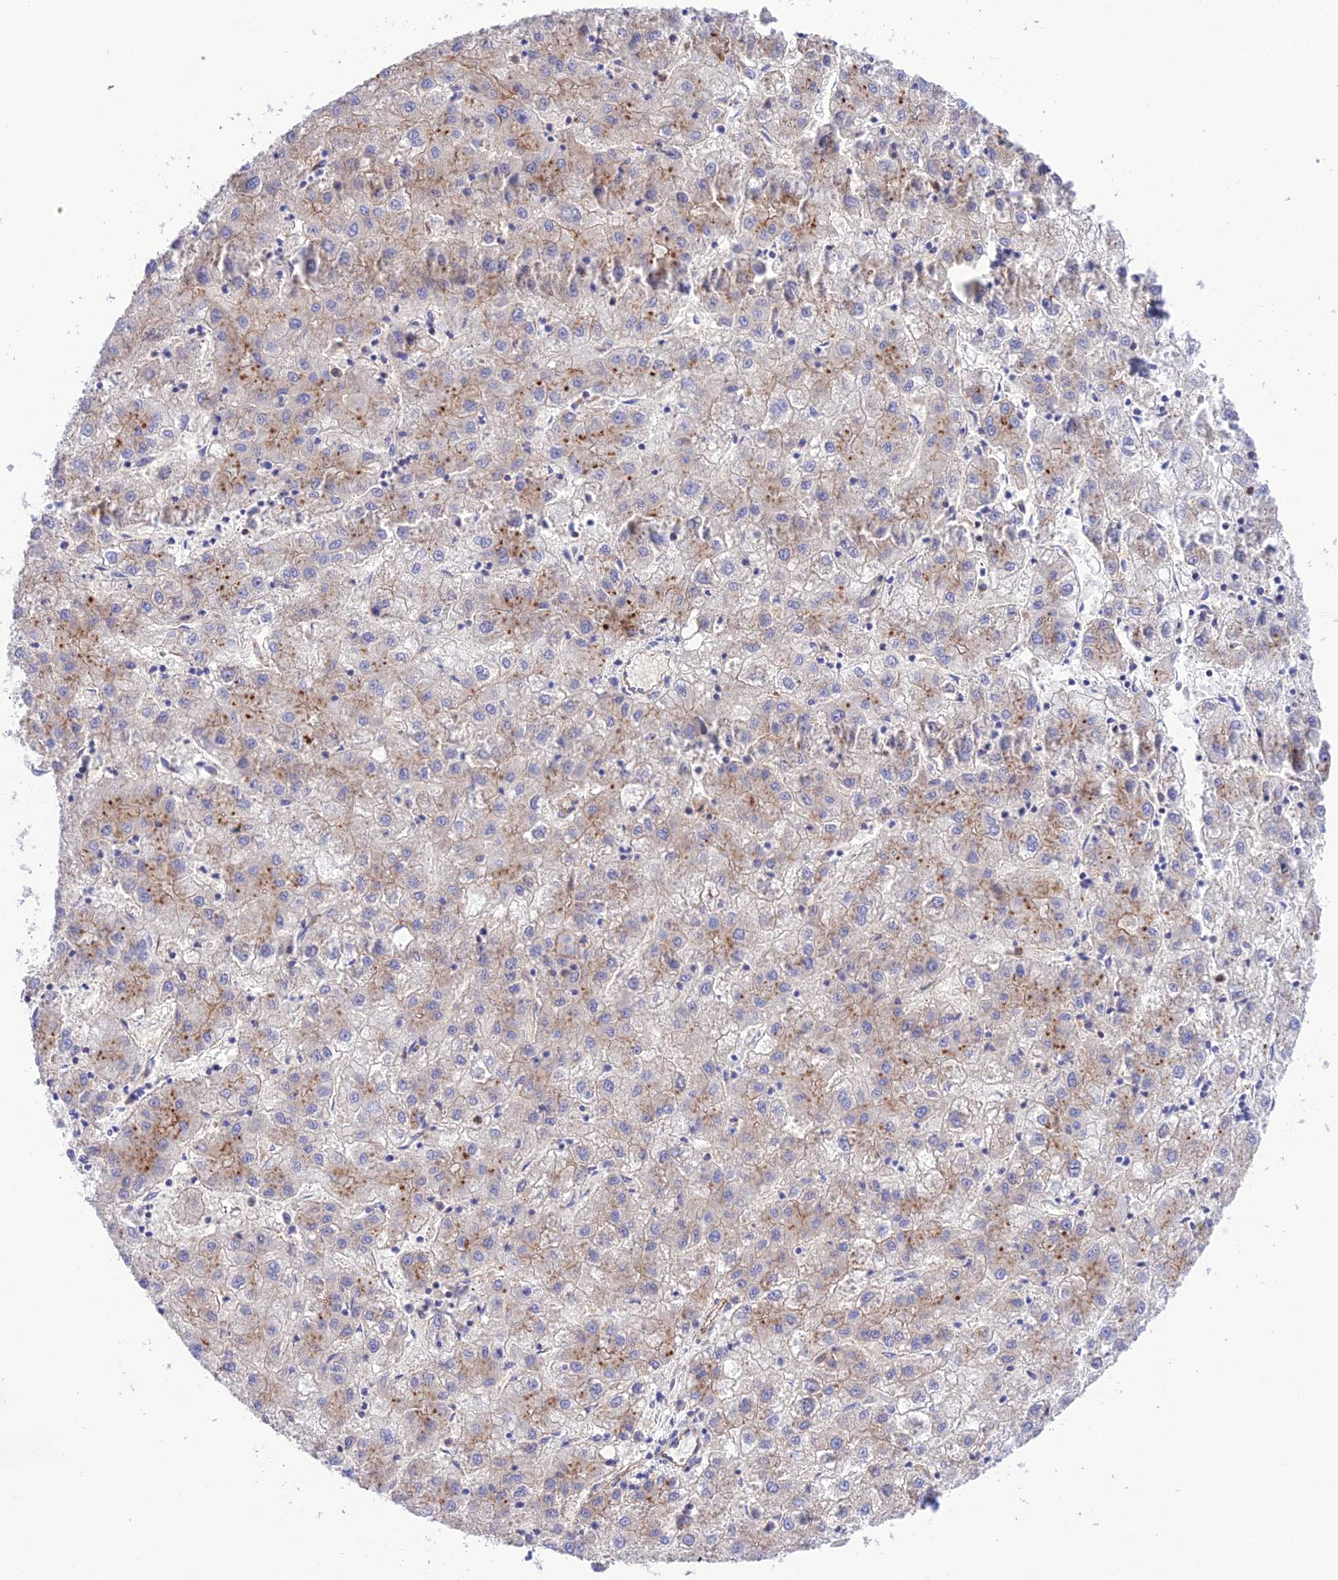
{"staining": {"intensity": "moderate", "quantity": "<25%", "location": "cytoplasmic/membranous"}, "tissue": "liver cancer", "cell_type": "Tumor cells", "image_type": "cancer", "snomed": [{"axis": "morphology", "description": "Carcinoma, Hepatocellular, NOS"}, {"axis": "topography", "description": "Liver"}], "caption": "Protein staining by immunohistochemistry displays moderate cytoplasmic/membranous staining in approximately <25% of tumor cells in liver hepatocellular carcinoma.", "gene": "CHSY3", "patient": {"sex": "male", "age": 72}}